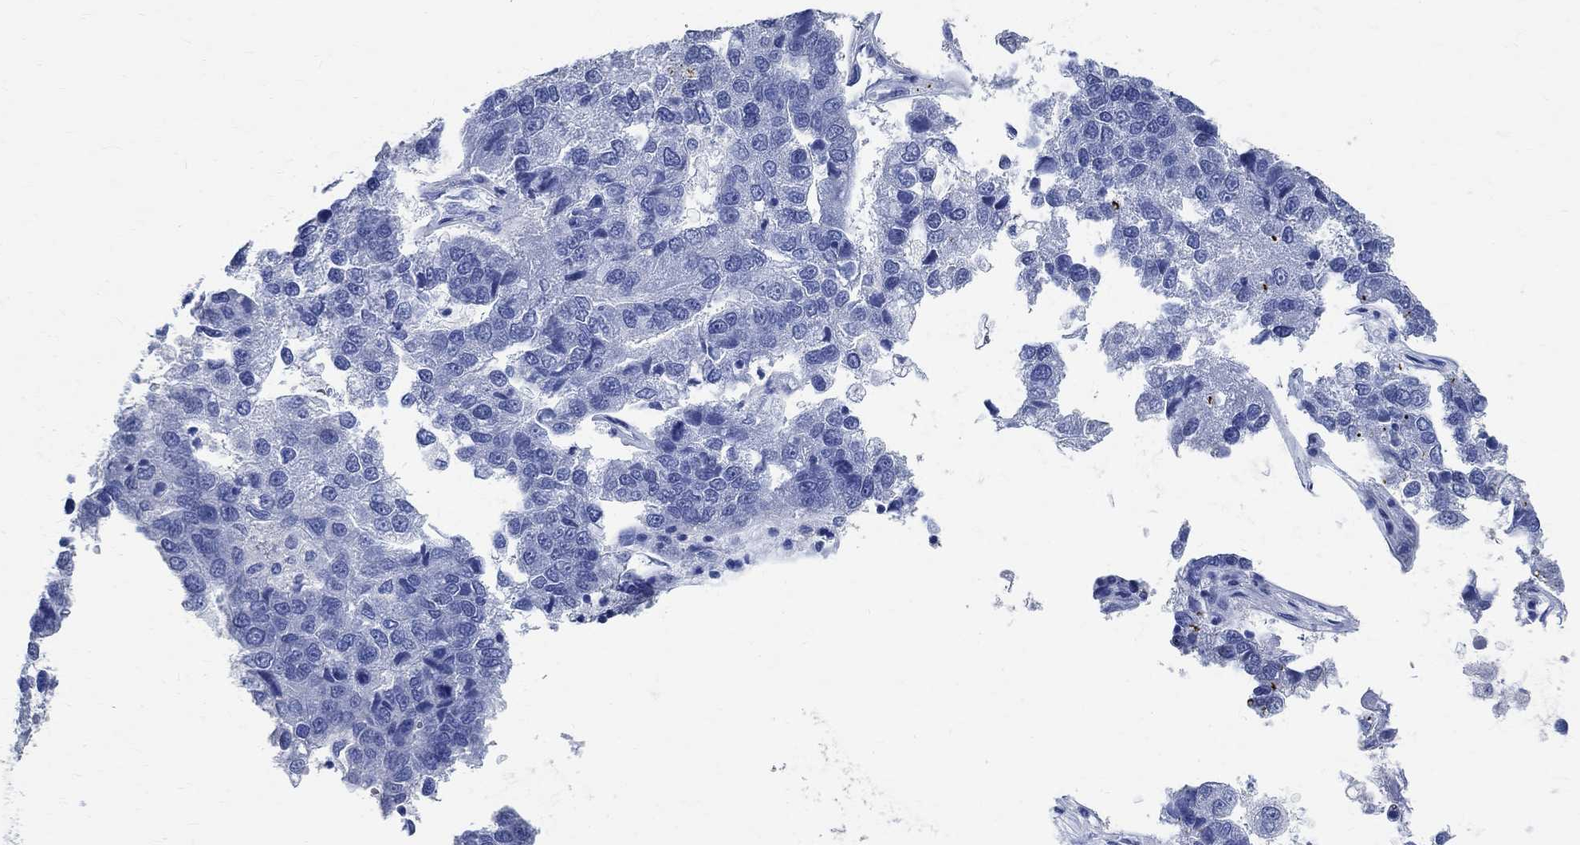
{"staining": {"intensity": "negative", "quantity": "none", "location": "none"}, "tissue": "pancreatic cancer", "cell_type": "Tumor cells", "image_type": "cancer", "snomed": [{"axis": "morphology", "description": "Adenocarcinoma, NOS"}, {"axis": "topography", "description": "Pancreas"}], "caption": "Adenocarcinoma (pancreatic) was stained to show a protein in brown. There is no significant staining in tumor cells. Nuclei are stained in blue.", "gene": "TMEM221", "patient": {"sex": "female", "age": 61}}